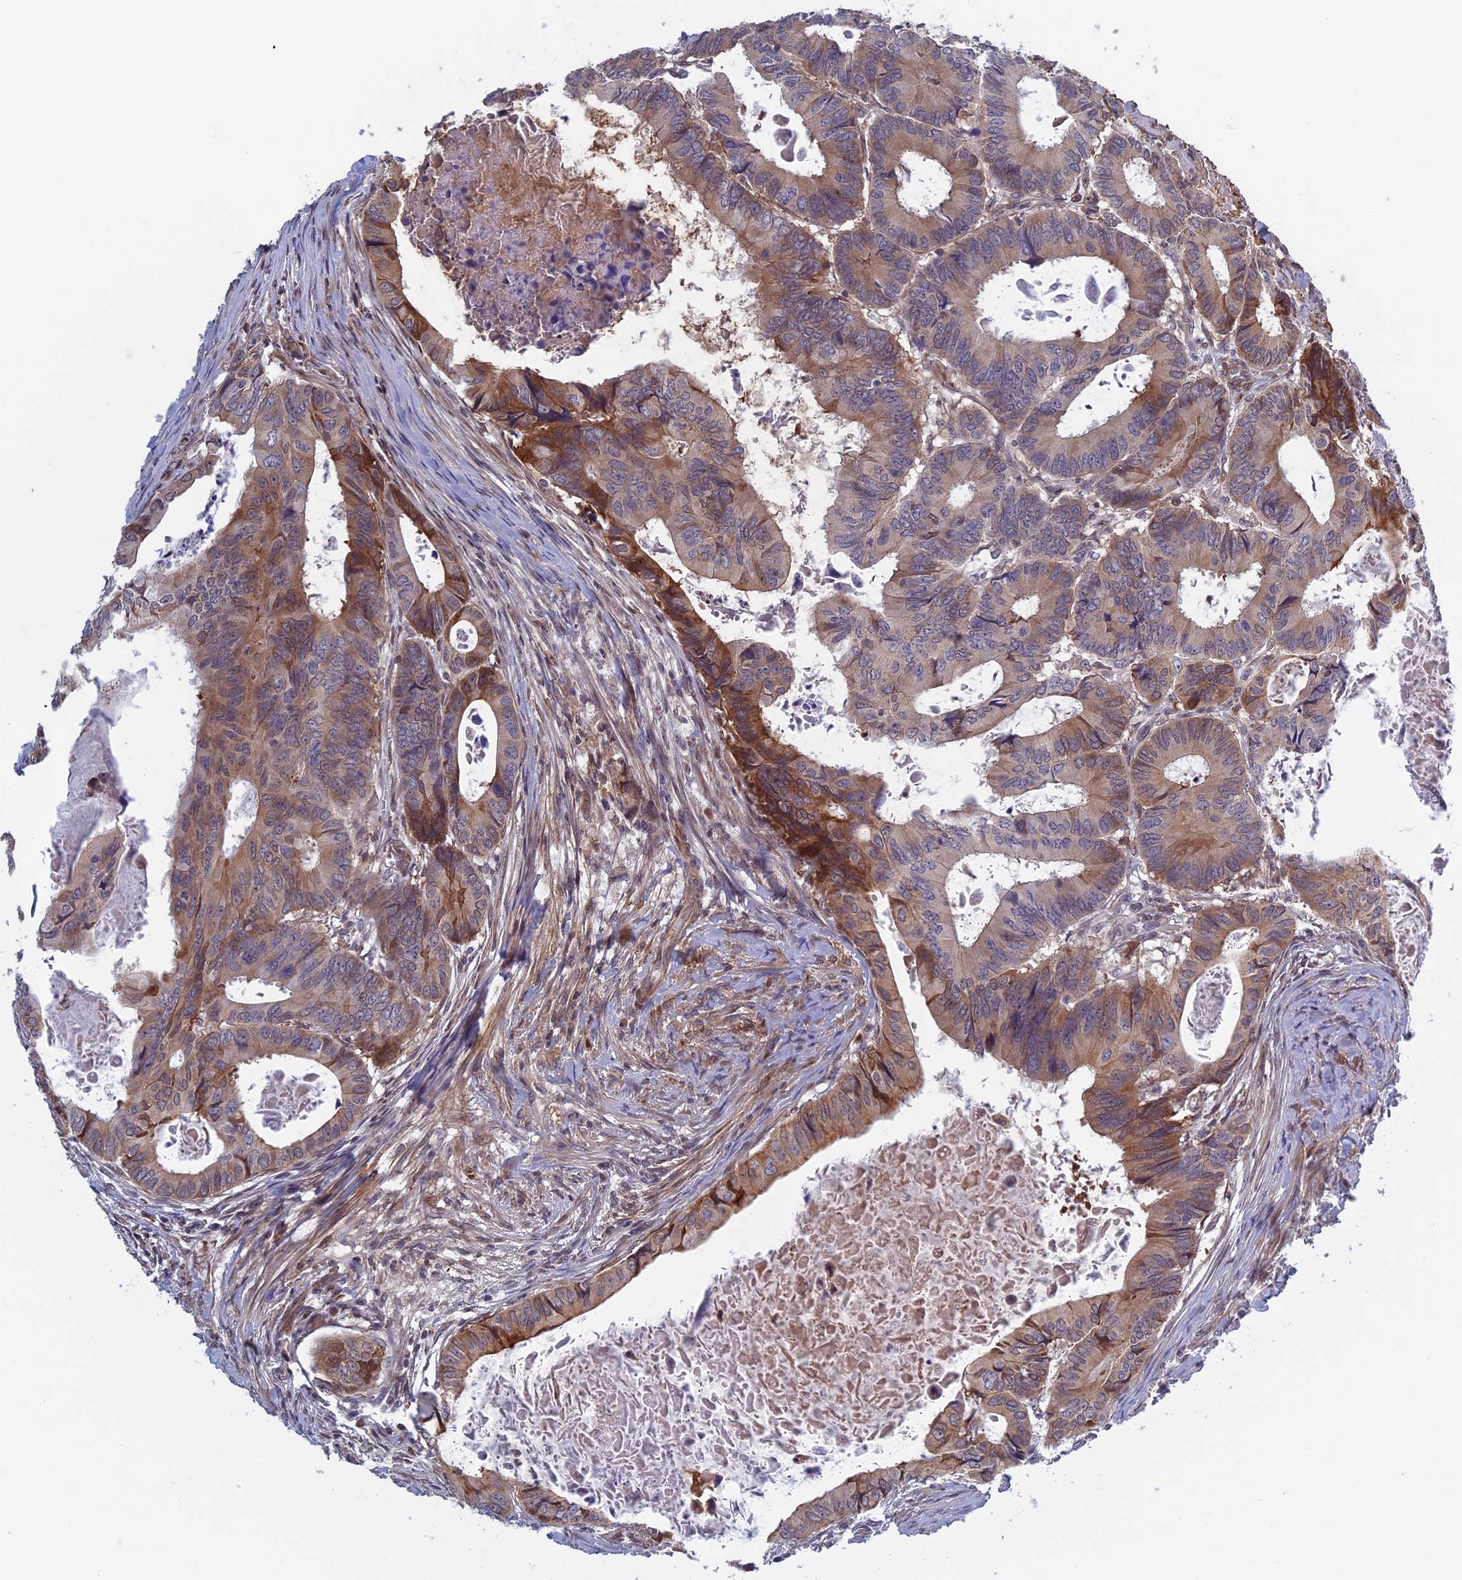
{"staining": {"intensity": "moderate", "quantity": "25%-75%", "location": "cytoplasmic/membranous"}, "tissue": "colorectal cancer", "cell_type": "Tumor cells", "image_type": "cancer", "snomed": [{"axis": "morphology", "description": "Adenocarcinoma, NOS"}, {"axis": "topography", "description": "Colon"}], "caption": "Protein staining displays moderate cytoplasmic/membranous expression in approximately 25%-75% of tumor cells in colorectal cancer (adenocarcinoma). The staining is performed using DAB brown chromogen to label protein expression. The nuclei are counter-stained blue using hematoxylin.", "gene": "FADS1", "patient": {"sex": "male", "age": 85}}